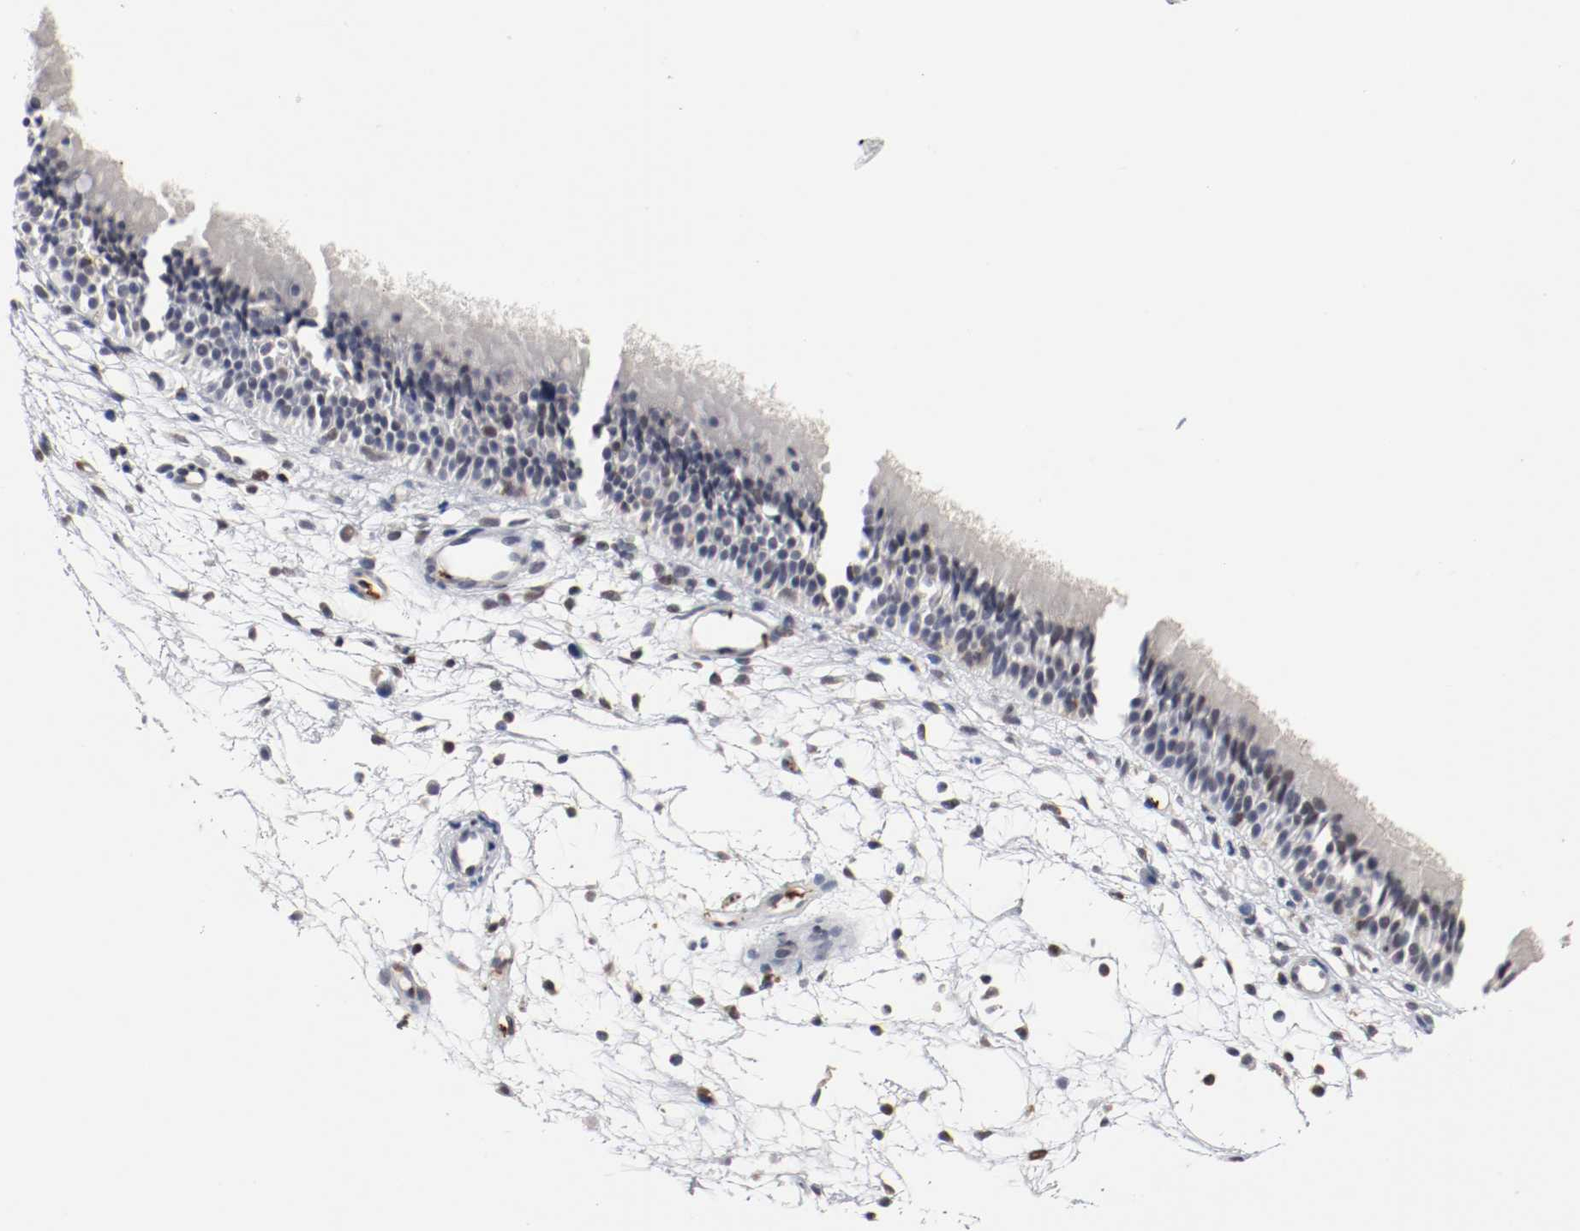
{"staining": {"intensity": "moderate", "quantity": "<25%", "location": "nuclear"}, "tissue": "nasopharynx", "cell_type": "Respiratory epithelial cells", "image_type": "normal", "snomed": [{"axis": "morphology", "description": "Normal tissue, NOS"}, {"axis": "topography", "description": "Nasopharynx"}], "caption": "Protein analysis of normal nasopharynx demonstrates moderate nuclear positivity in about <25% of respiratory epithelial cells.", "gene": "JUND", "patient": {"sex": "female", "age": 54}}